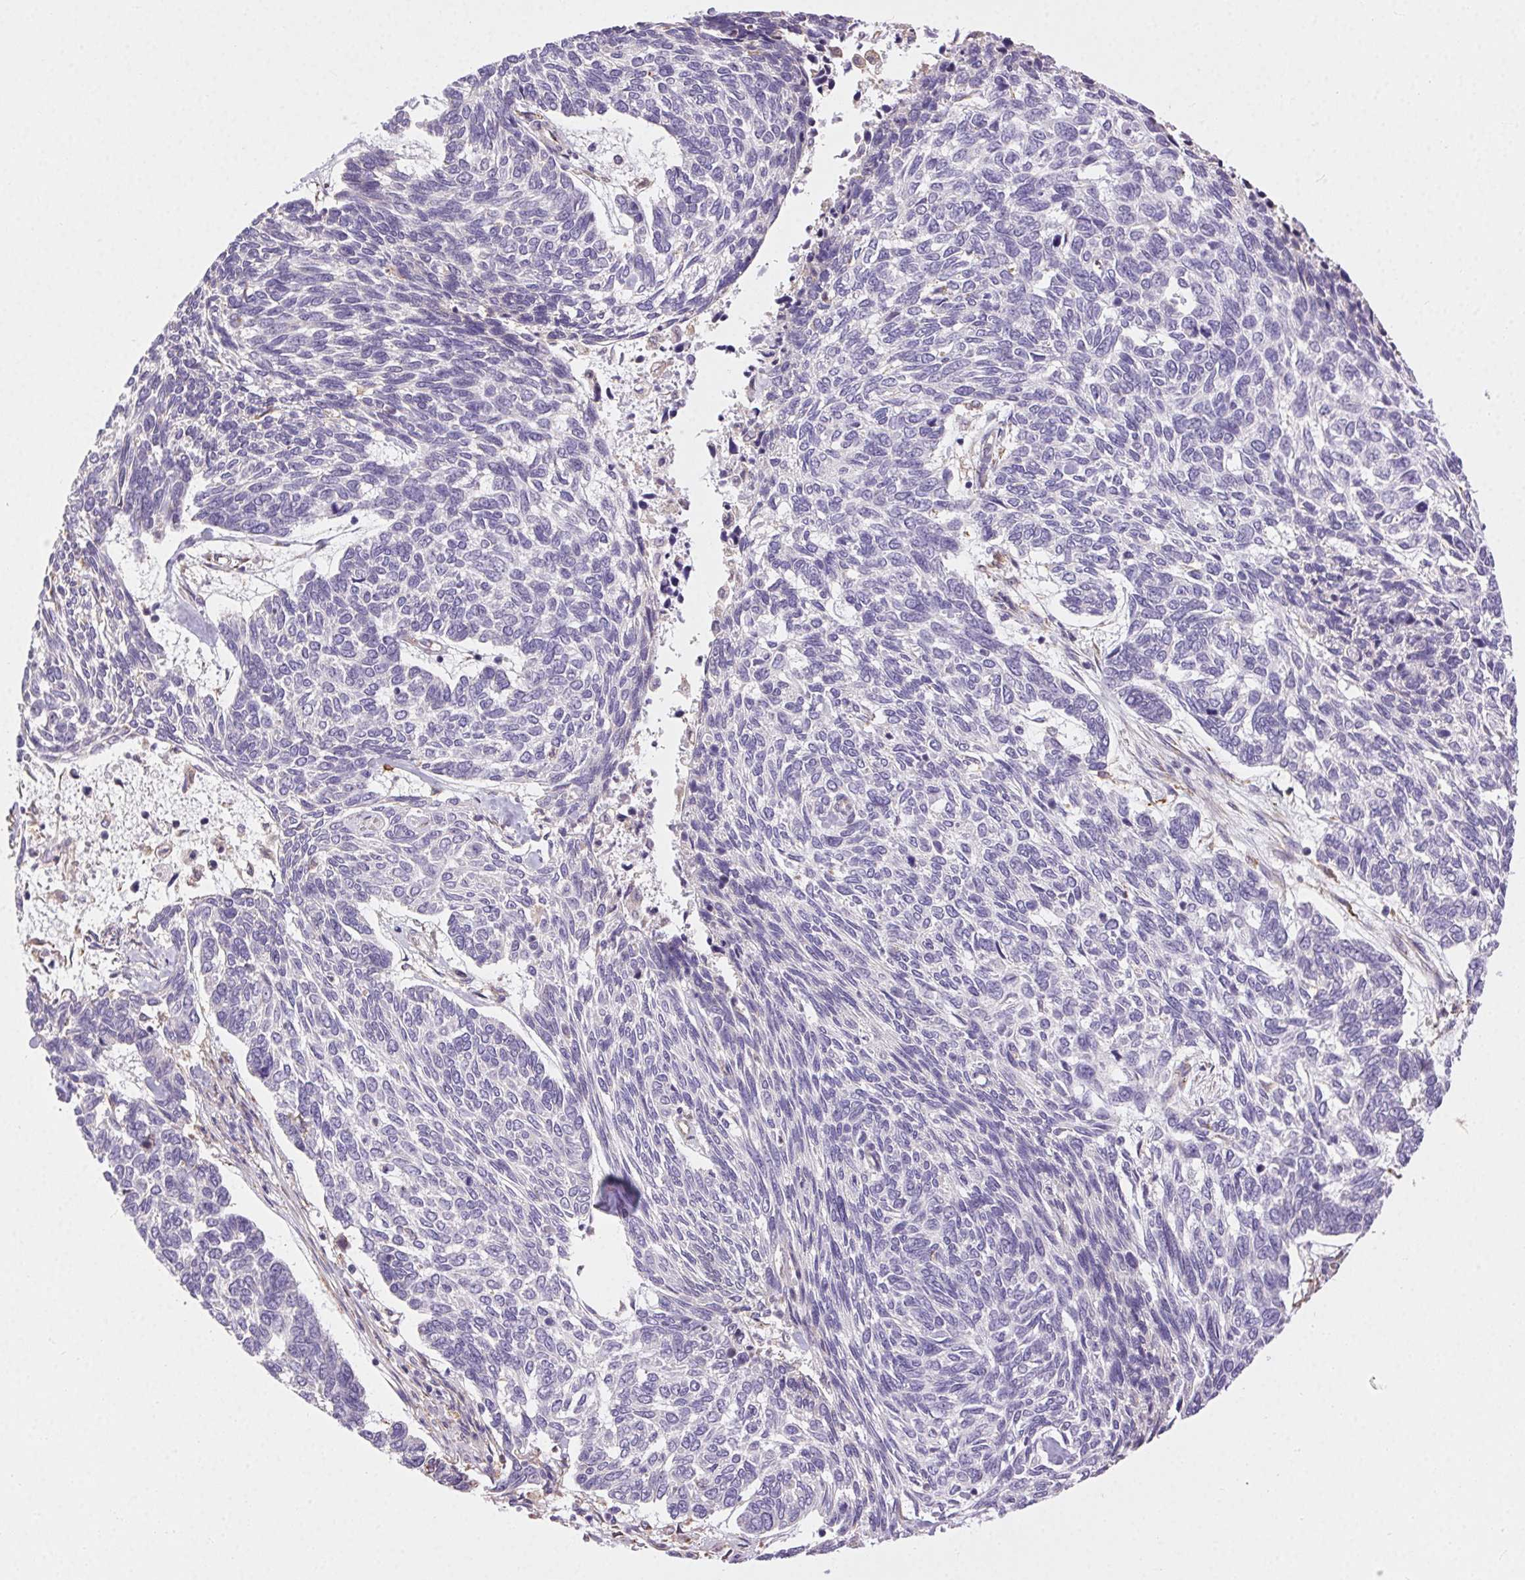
{"staining": {"intensity": "negative", "quantity": "none", "location": "none"}, "tissue": "skin cancer", "cell_type": "Tumor cells", "image_type": "cancer", "snomed": [{"axis": "morphology", "description": "Basal cell carcinoma"}, {"axis": "topography", "description": "Skin"}], "caption": "A high-resolution image shows IHC staining of basal cell carcinoma (skin), which exhibits no significant positivity in tumor cells.", "gene": "SNX31", "patient": {"sex": "female", "age": 65}}